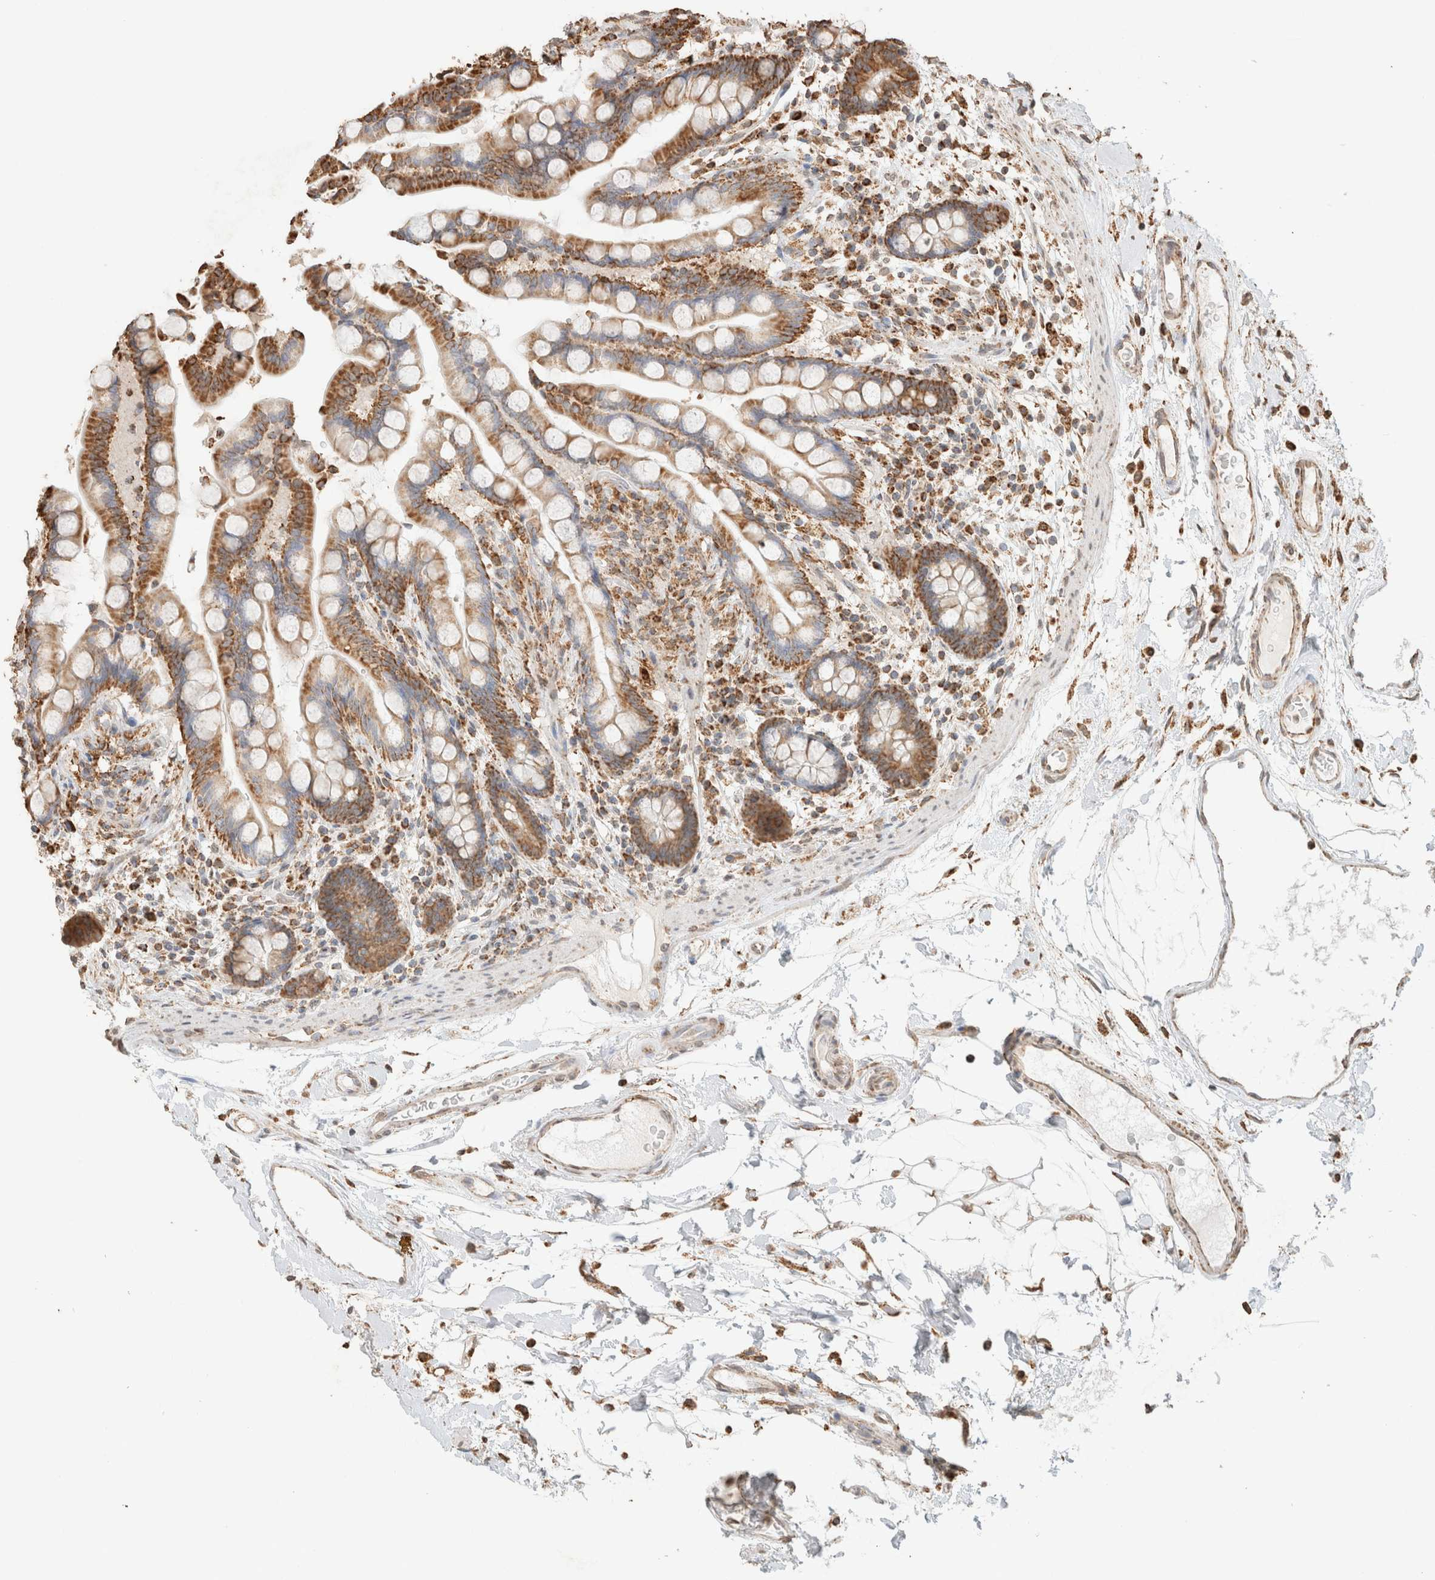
{"staining": {"intensity": "moderate", "quantity": ">75%", "location": "cytoplasmic/membranous"}, "tissue": "colon", "cell_type": "Endothelial cells", "image_type": "normal", "snomed": [{"axis": "morphology", "description": "Normal tissue, NOS"}, {"axis": "topography", "description": "Colon"}], "caption": "Brown immunohistochemical staining in unremarkable human colon demonstrates moderate cytoplasmic/membranous expression in approximately >75% of endothelial cells. The staining is performed using DAB brown chromogen to label protein expression. The nuclei are counter-stained blue using hematoxylin.", "gene": "SDC2", "patient": {"sex": "male", "age": 73}}